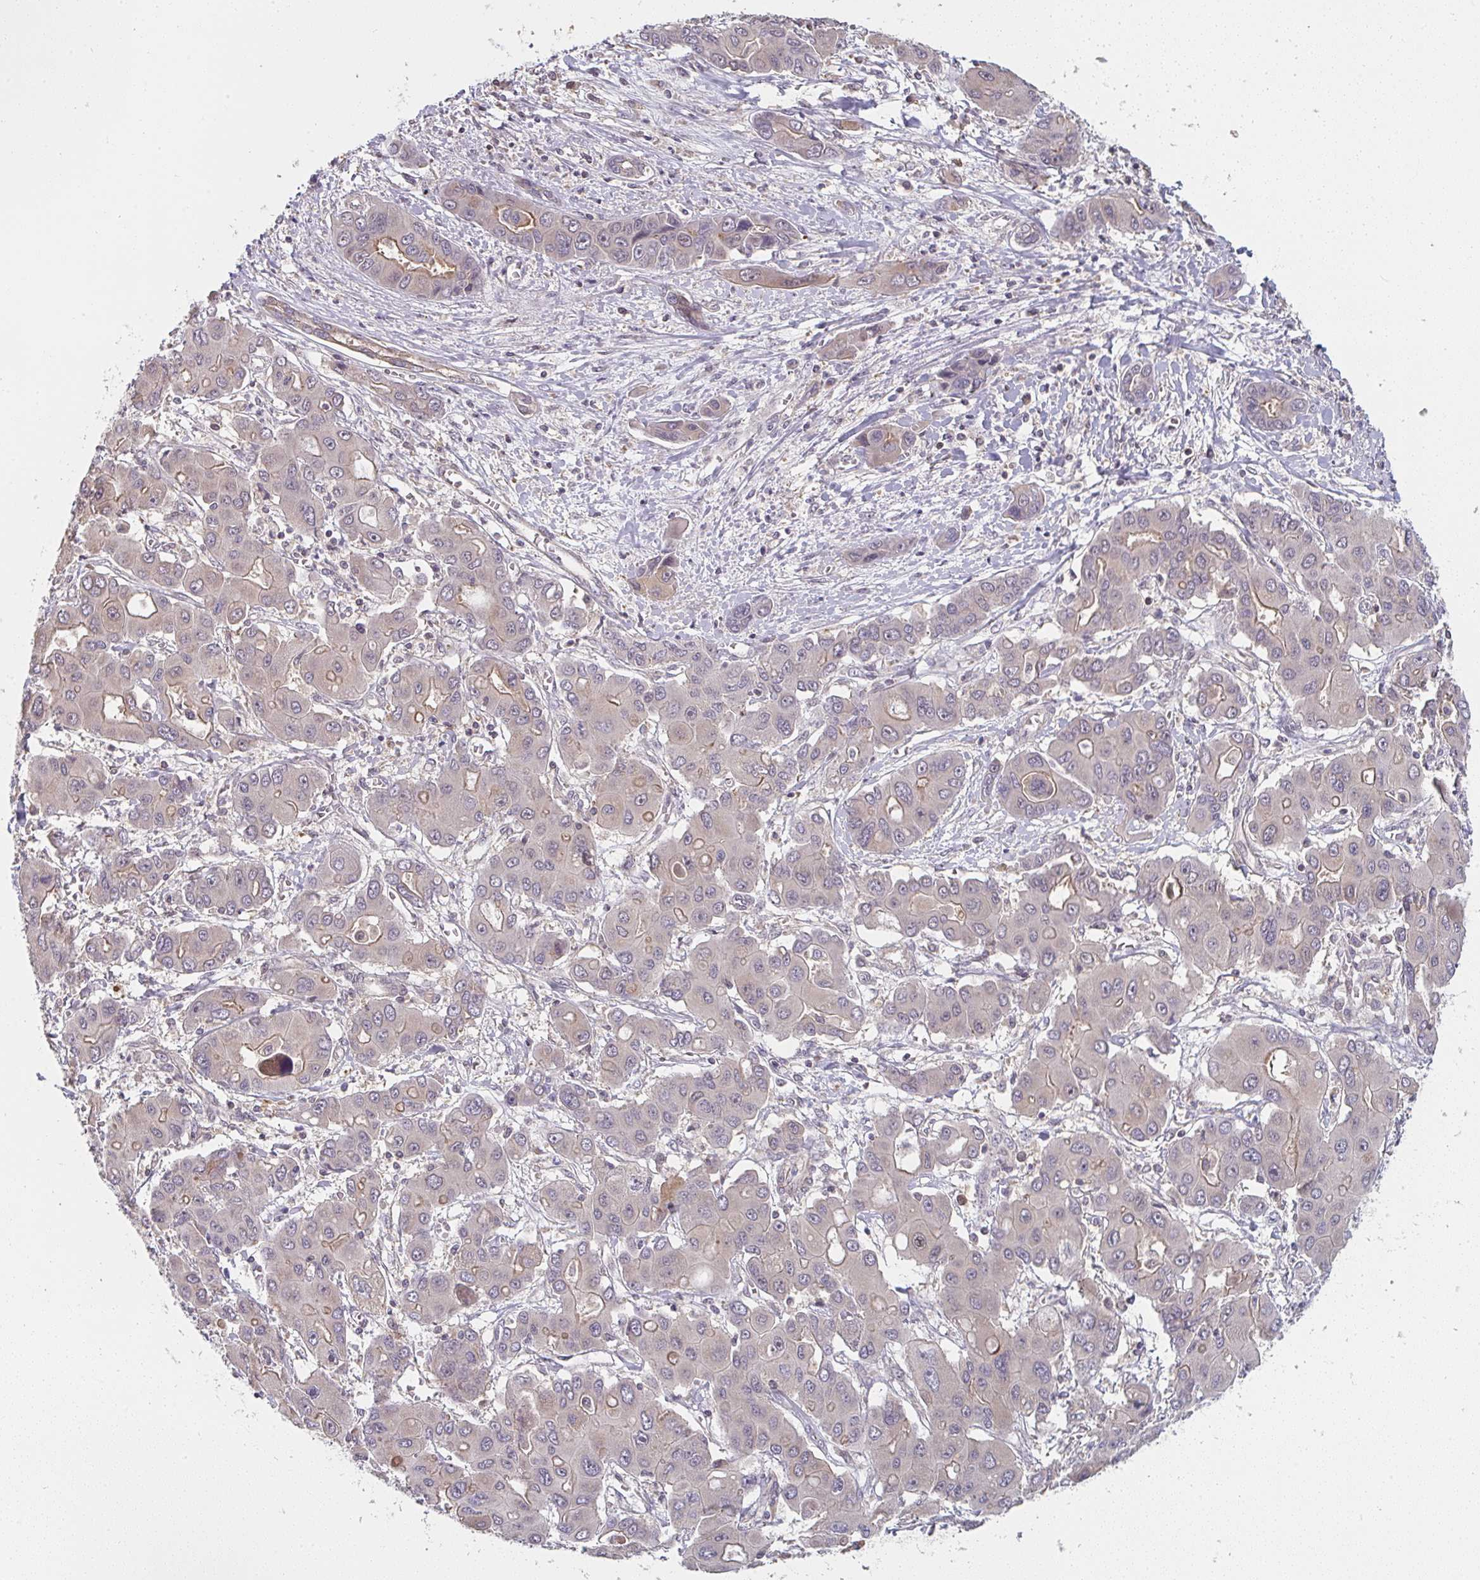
{"staining": {"intensity": "weak", "quantity": "<25%", "location": "cytoplasmic/membranous"}, "tissue": "liver cancer", "cell_type": "Tumor cells", "image_type": "cancer", "snomed": [{"axis": "morphology", "description": "Cholangiocarcinoma"}, {"axis": "topography", "description": "Liver"}], "caption": "Immunohistochemistry (IHC) of human liver cholangiocarcinoma displays no expression in tumor cells.", "gene": "RANGRF", "patient": {"sex": "male", "age": 67}}